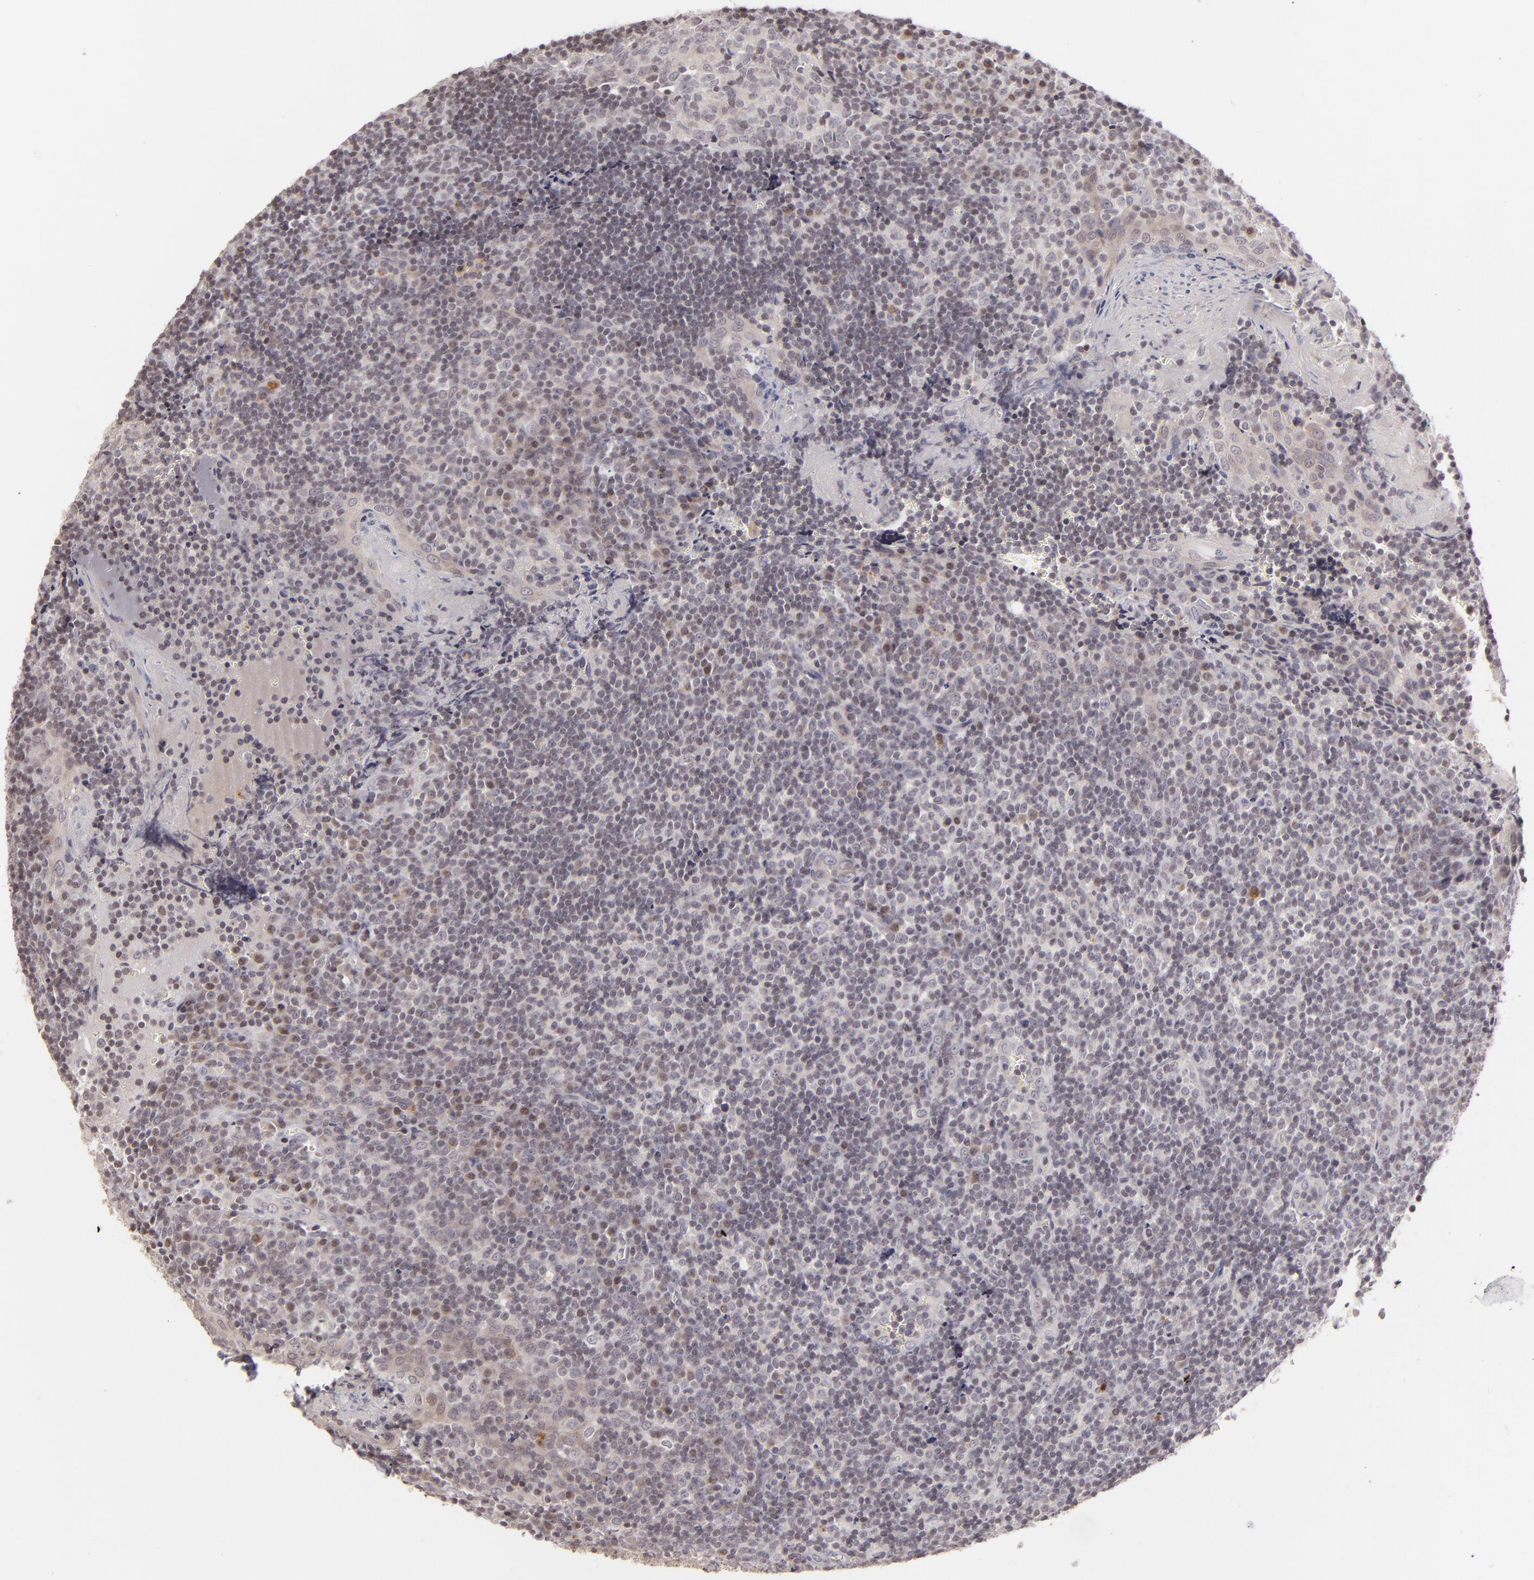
{"staining": {"intensity": "negative", "quantity": "none", "location": "none"}, "tissue": "tonsil", "cell_type": "Germinal center cells", "image_type": "normal", "snomed": [{"axis": "morphology", "description": "Normal tissue, NOS"}, {"axis": "topography", "description": "Tonsil"}], "caption": "IHC image of benign tonsil stained for a protein (brown), which demonstrates no staining in germinal center cells.", "gene": "AKAP6", "patient": {"sex": "male", "age": 20}}